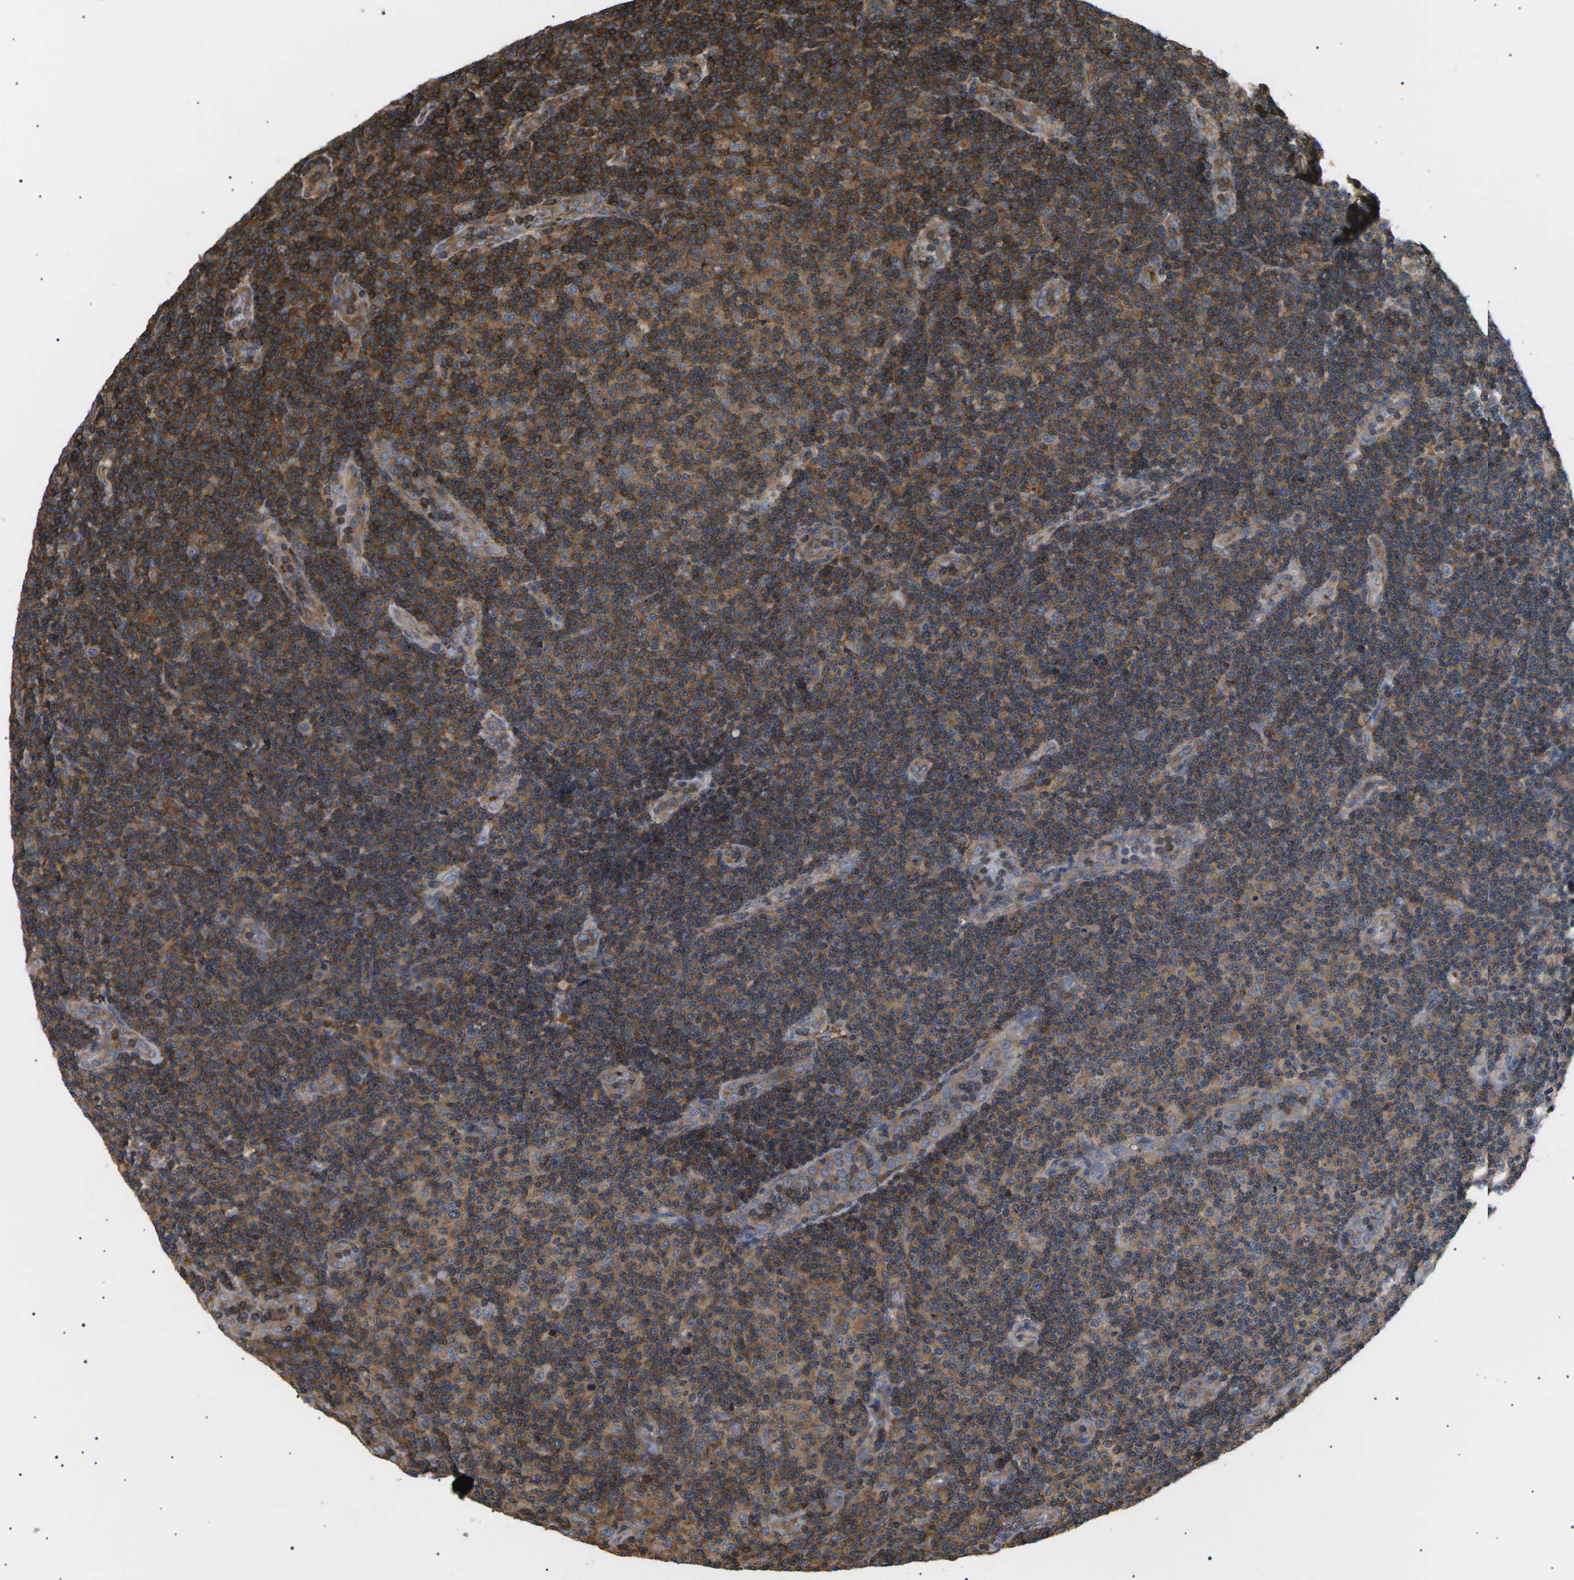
{"staining": {"intensity": "weak", "quantity": ">75%", "location": "cytoplasmic/membranous,nuclear"}, "tissue": "lymphoma", "cell_type": "Tumor cells", "image_type": "cancer", "snomed": [{"axis": "morphology", "description": "Malignant lymphoma, non-Hodgkin's type, Low grade"}, {"axis": "topography", "description": "Lymph node"}], "caption": "Immunohistochemistry photomicrograph of neoplastic tissue: human lymphoma stained using immunohistochemistry reveals low levels of weak protein expression localized specifically in the cytoplasmic/membranous and nuclear of tumor cells, appearing as a cytoplasmic/membranous and nuclear brown color.", "gene": "TMTC4", "patient": {"sex": "male", "age": 83}}